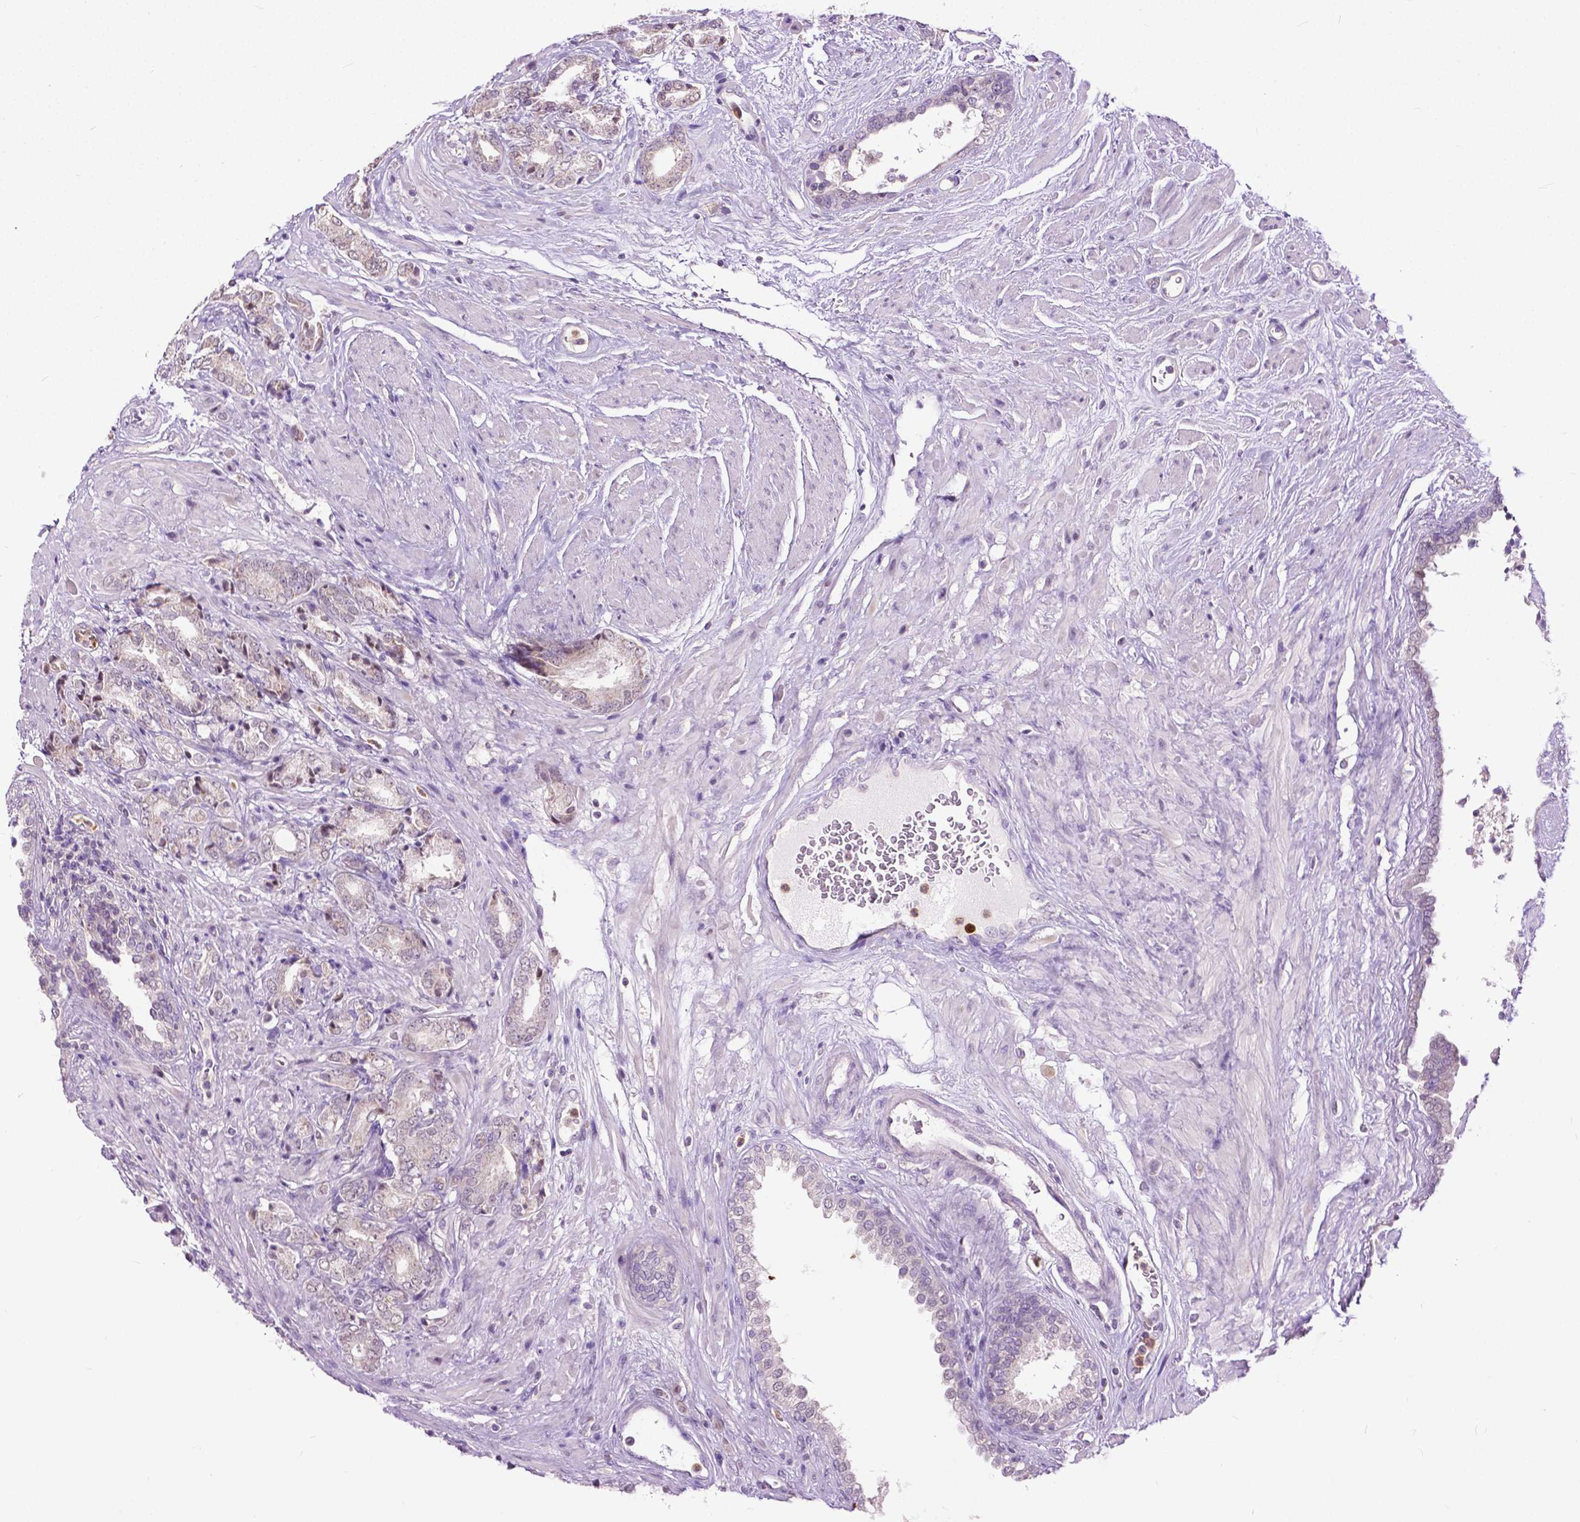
{"staining": {"intensity": "negative", "quantity": "none", "location": "none"}, "tissue": "prostate cancer", "cell_type": "Tumor cells", "image_type": "cancer", "snomed": [{"axis": "morphology", "description": "Adenocarcinoma, High grade"}, {"axis": "topography", "description": "Prostate"}], "caption": "This is a histopathology image of immunohistochemistry staining of adenocarcinoma (high-grade) (prostate), which shows no positivity in tumor cells.", "gene": "TTC9B", "patient": {"sex": "male", "age": 56}}